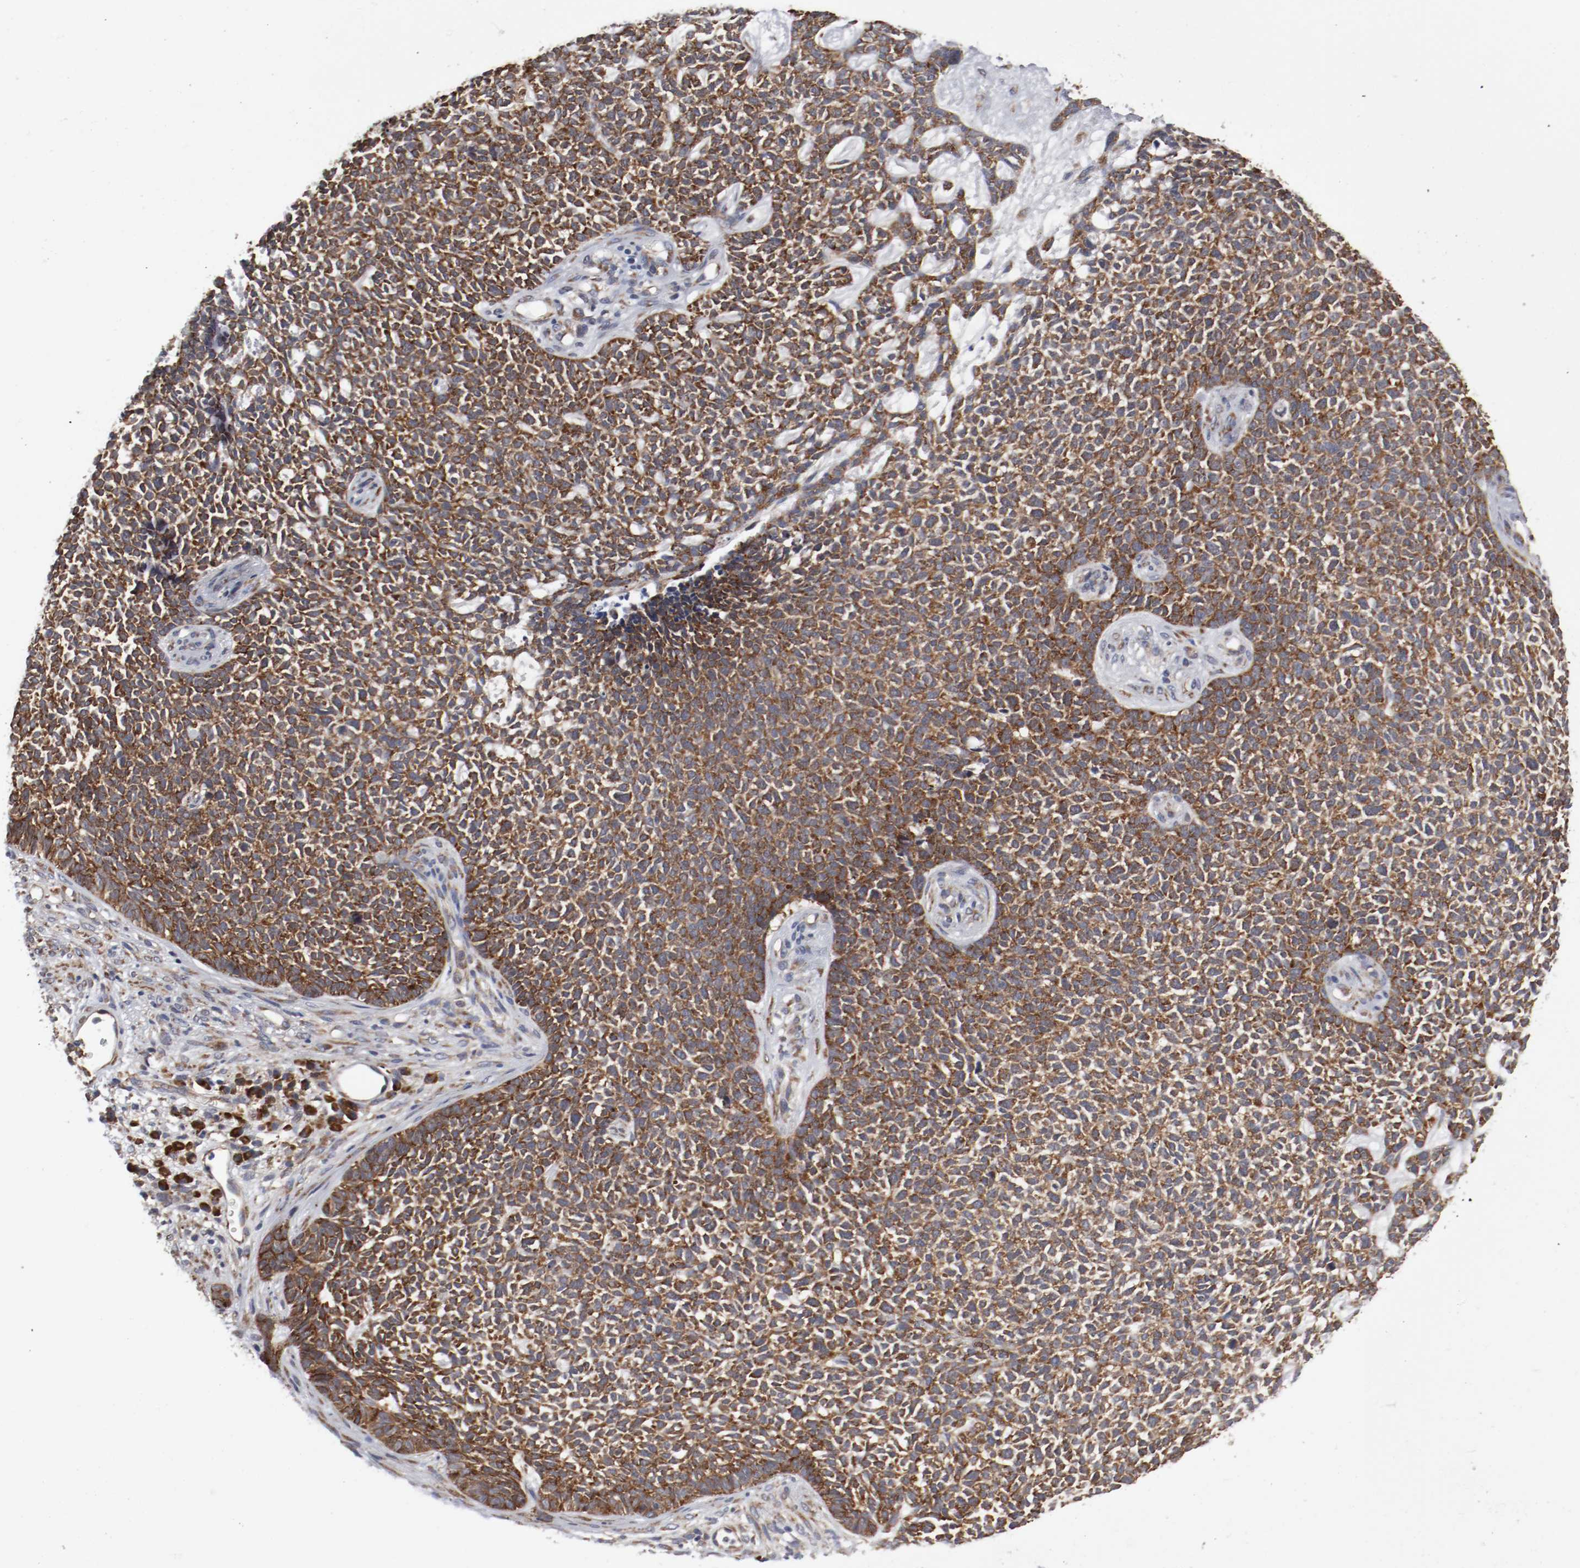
{"staining": {"intensity": "strong", "quantity": ">75%", "location": "cytoplasmic/membranous"}, "tissue": "skin cancer", "cell_type": "Tumor cells", "image_type": "cancer", "snomed": [{"axis": "morphology", "description": "Basal cell carcinoma"}, {"axis": "topography", "description": "Skin"}], "caption": "Basal cell carcinoma (skin) stained for a protein reveals strong cytoplasmic/membranous positivity in tumor cells. (brown staining indicates protein expression, while blue staining denotes nuclei).", "gene": "FKBP3", "patient": {"sex": "female", "age": 84}}